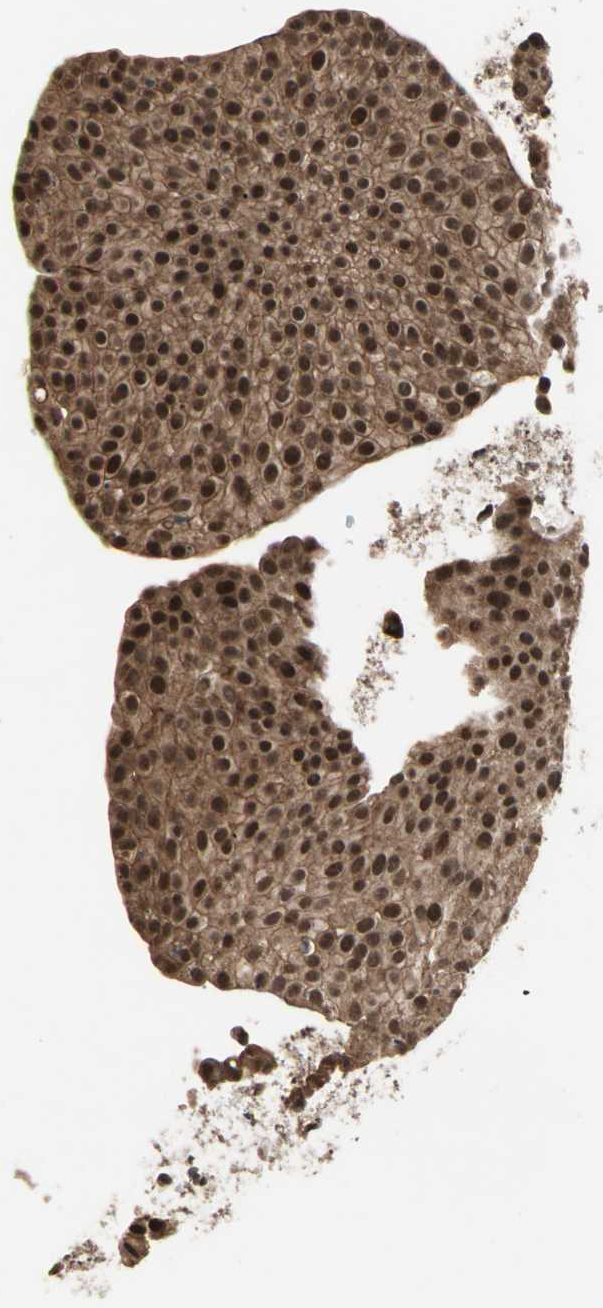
{"staining": {"intensity": "strong", "quantity": ">75%", "location": "cytoplasmic/membranous,nuclear"}, "tissue": "urothelial cancer", "cell_type": "Tumor cells", "image_type": "cancer", "snomed": [{"axis": "morphology", "description": "Urothelial carcinoma, Low grade"}, {"axis": "topography", "description": "Smooth muscle"}, {"axis": "topography", "description": "Urinary bladder"}], "caption": "A brown stain labels strong cytoplasmic/membranous and nuclear staining of a protein in human urothelial cancer tumor cells.", "gene": "ZNF44", "patient": {"sex": "male", "age": 60}}